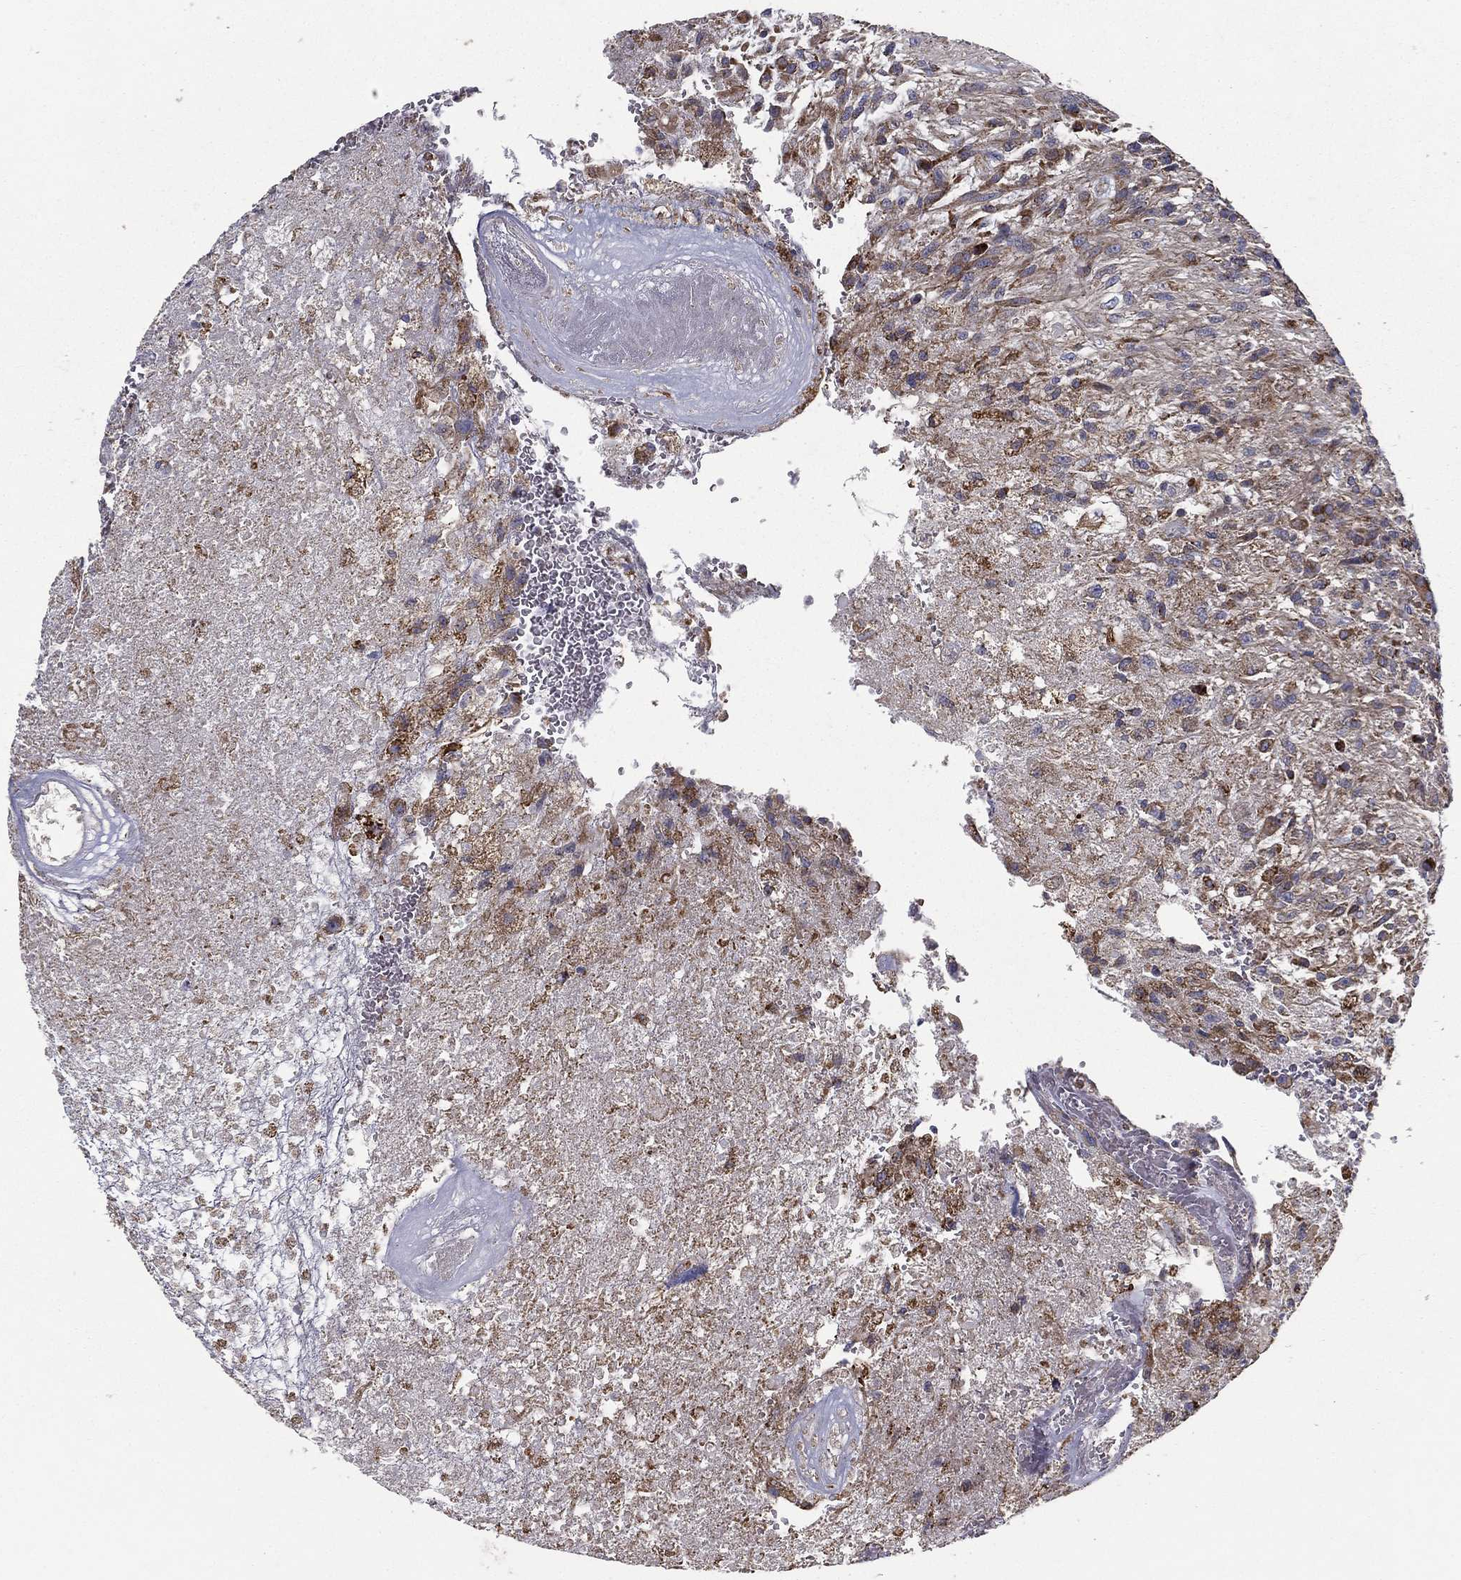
{"staining": {"intensity": "moderate", "quantity": "25%-75%", "location": "cytoplasmic/membranous"}, "tissue": "glioma", "cell_type": "Tumor cells", "image_type": "cancer", "snomed": [{"axis": "morphology", "description": "Glioma, malignant, High grade"}, {"axis": "topography", "description": "Brain"}], "caption": "Tumor cells display medium levels of moderate cytoplasmic/membranous staining in about 25%-75% of cells in high-grade glioma (malignant).", "gene": "MT-CYB", "patient": {"sex": "male", "age": 56}}